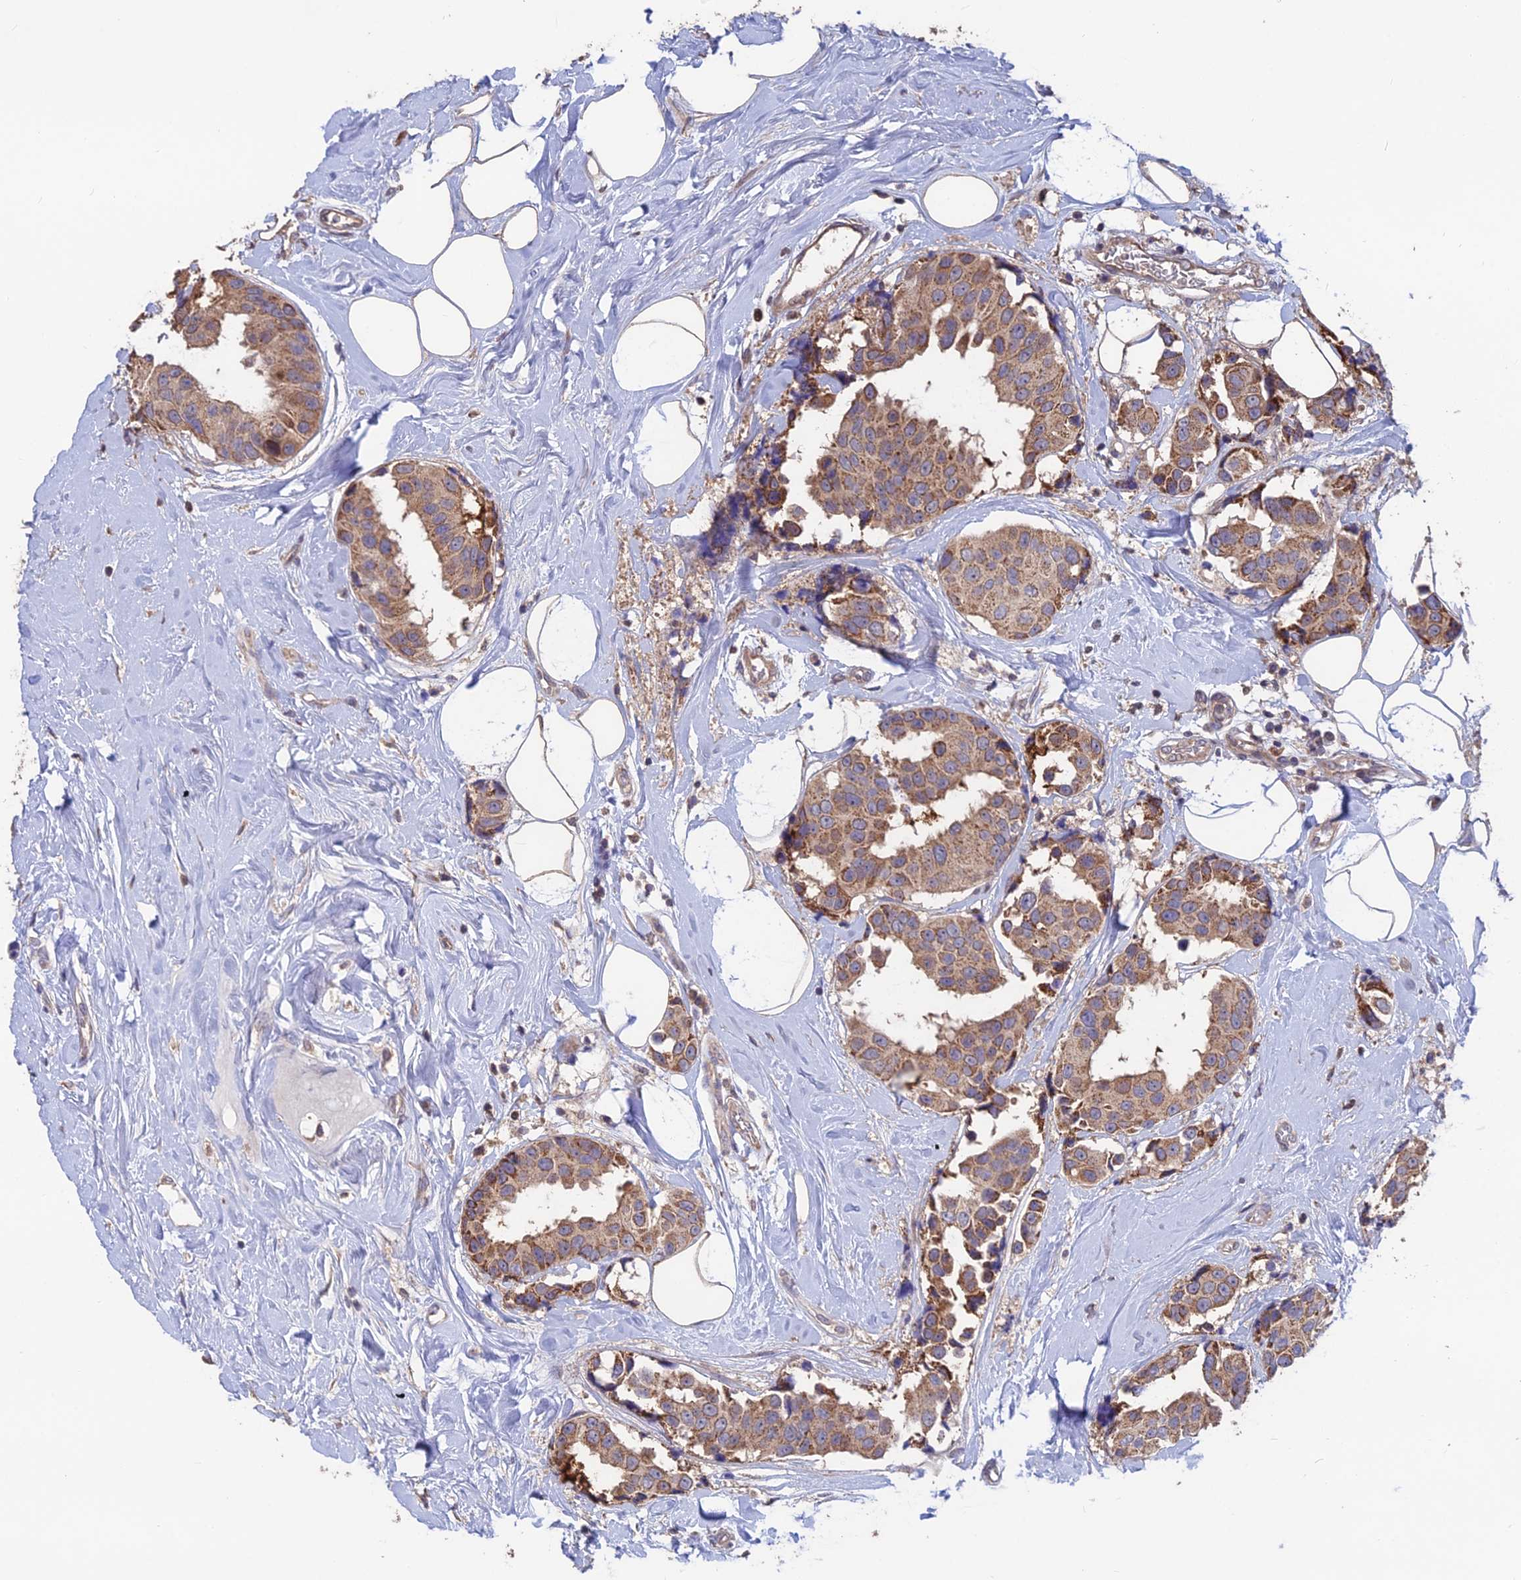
{"staining": {"intensity": "moderate", "quantity": ">75%", "location": "cytoplasmic/membranous"}, "tissue": "breast cancer", "cell_type": "Tumor cells", "image_type": "cancer", "snomed": [{"axis": "morphology", "description": "Normal tissue, NOS"}, {"axis": "morphology", "description": "Duct carcinoma"}, {"axis": "topography", "description": "Breast"}], "caption": "High-power microscopy captured an immunohistochemistry micrograph of breast cancer, revealing moderate cytoplasmic/membranous positivity in about >75% of tumor cells.", "gene": "SHISA5", "patient": {"sex": "female", "age": 39}}